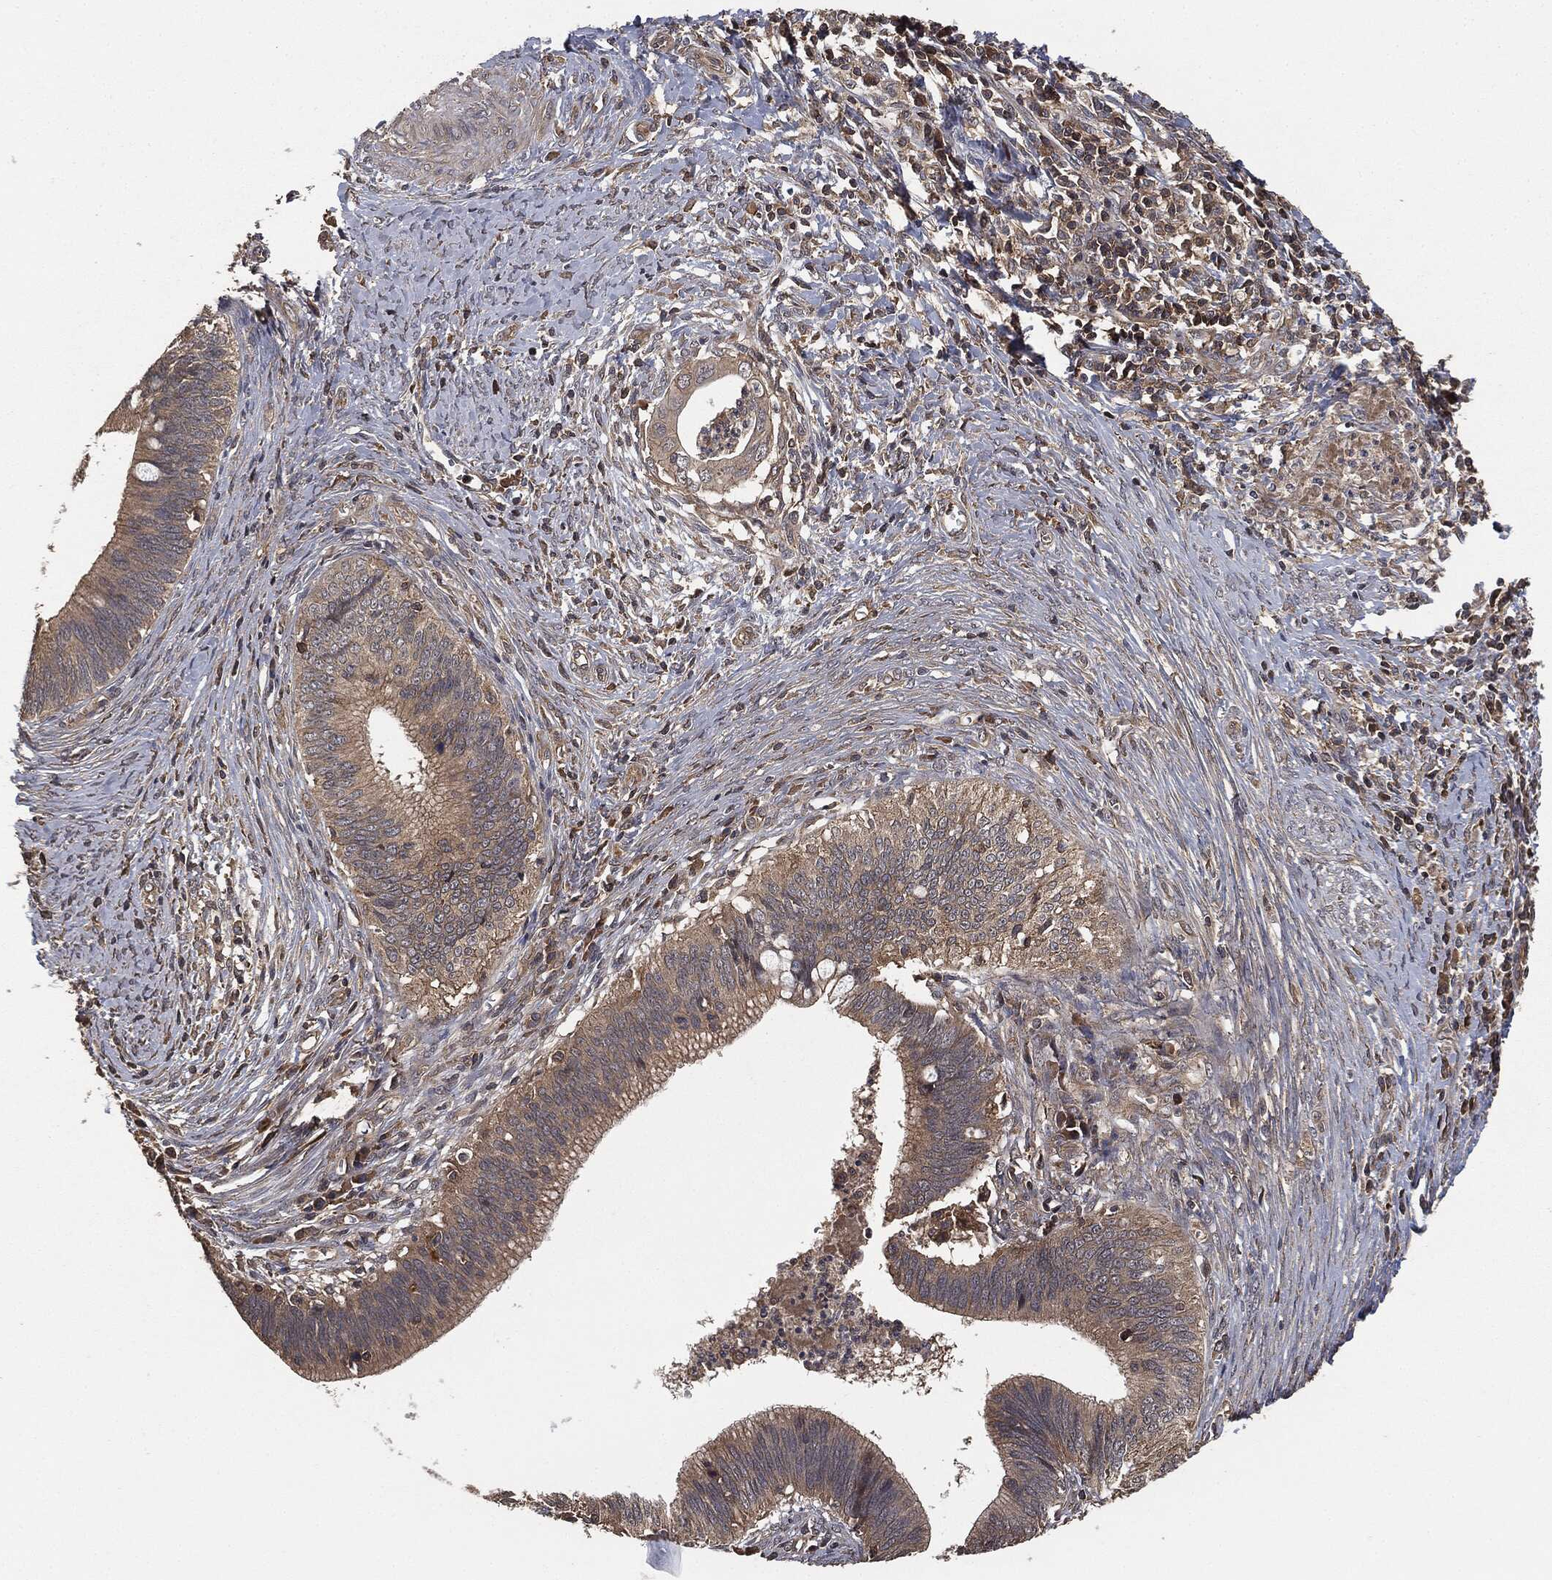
{"staining": {"intensity": "moderate", "quantity": "25%-75%", "location": "cytoplasmic/membranous"}, "tissue": "cervical cancer", "cell_type": "Tumor cells", "image_type": "cancer", "snomed": [{"axis": "morphology", "description": "Adenocarcinoma, NOS"}, {"axis": "topography", "description": "Cervix"}], "caption": "Brown immunohistochemical staining in adenocarcinoma (cervical) displays moderate cytoplasmic/membranous staining in about 25%-75% of tumor cells.", "gene": "ERBIN", "patient": {"sex": "female", "age": 42}}